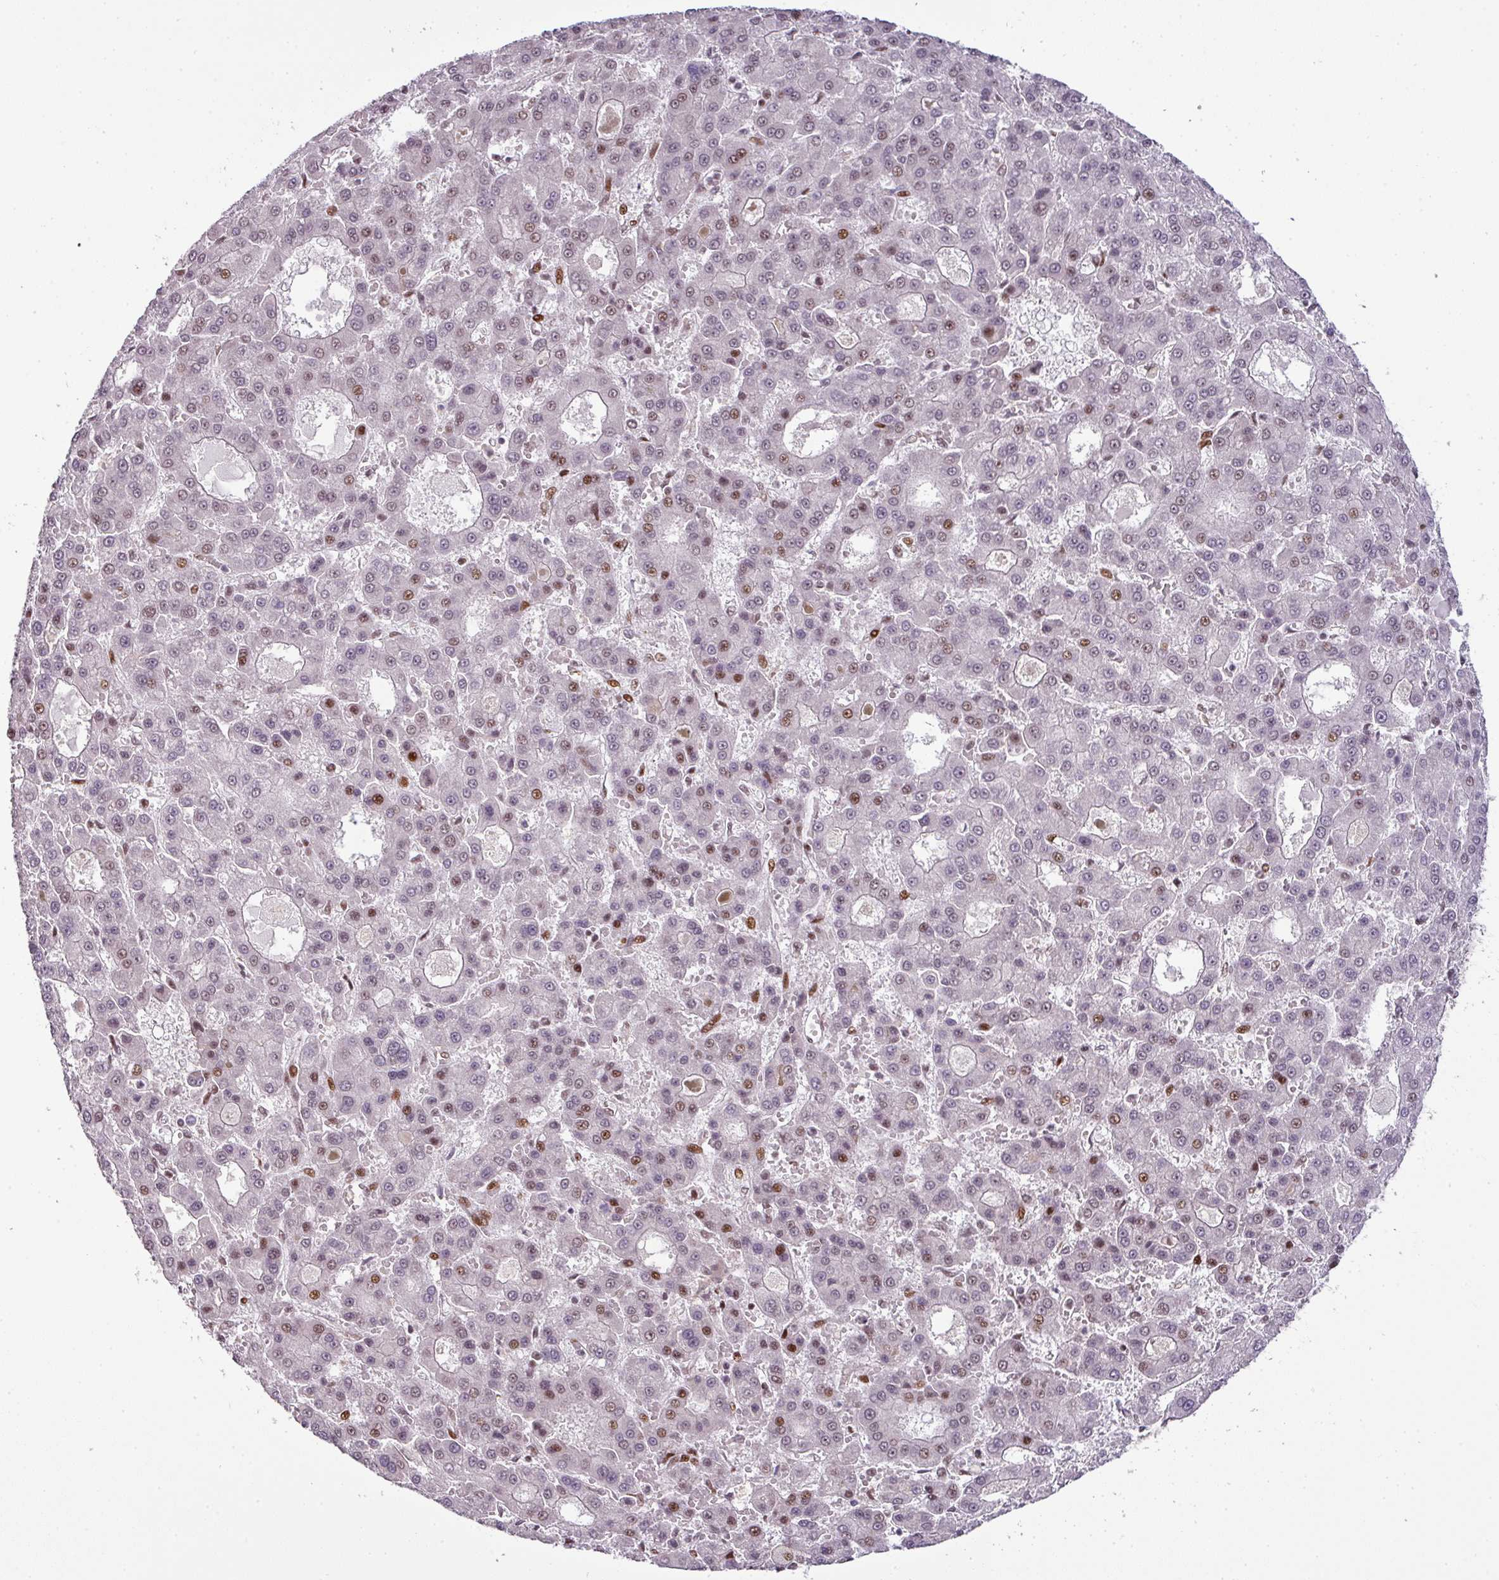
{"staining": {"intensity": "moderate", "quantity": "<25%", "location": "nuclear"}, "tissue": "liver cancer", "cell_type": "Tumor cells", "image_type": "cancer", "snomed": [{"axis": "morphology", "description": "Carcinoma, Hepatocellular, NOS"}, {"axis": "topography", "description": "Liver"}], "caption": "Brown immunohistochemical staining in liver cancer (hepatocellular carcinoma) exhibits moderate nuclear expression in about <25% of tumor cells.", "gene": "MYSM1", "patient": {"sex": "male", "age": 70}}